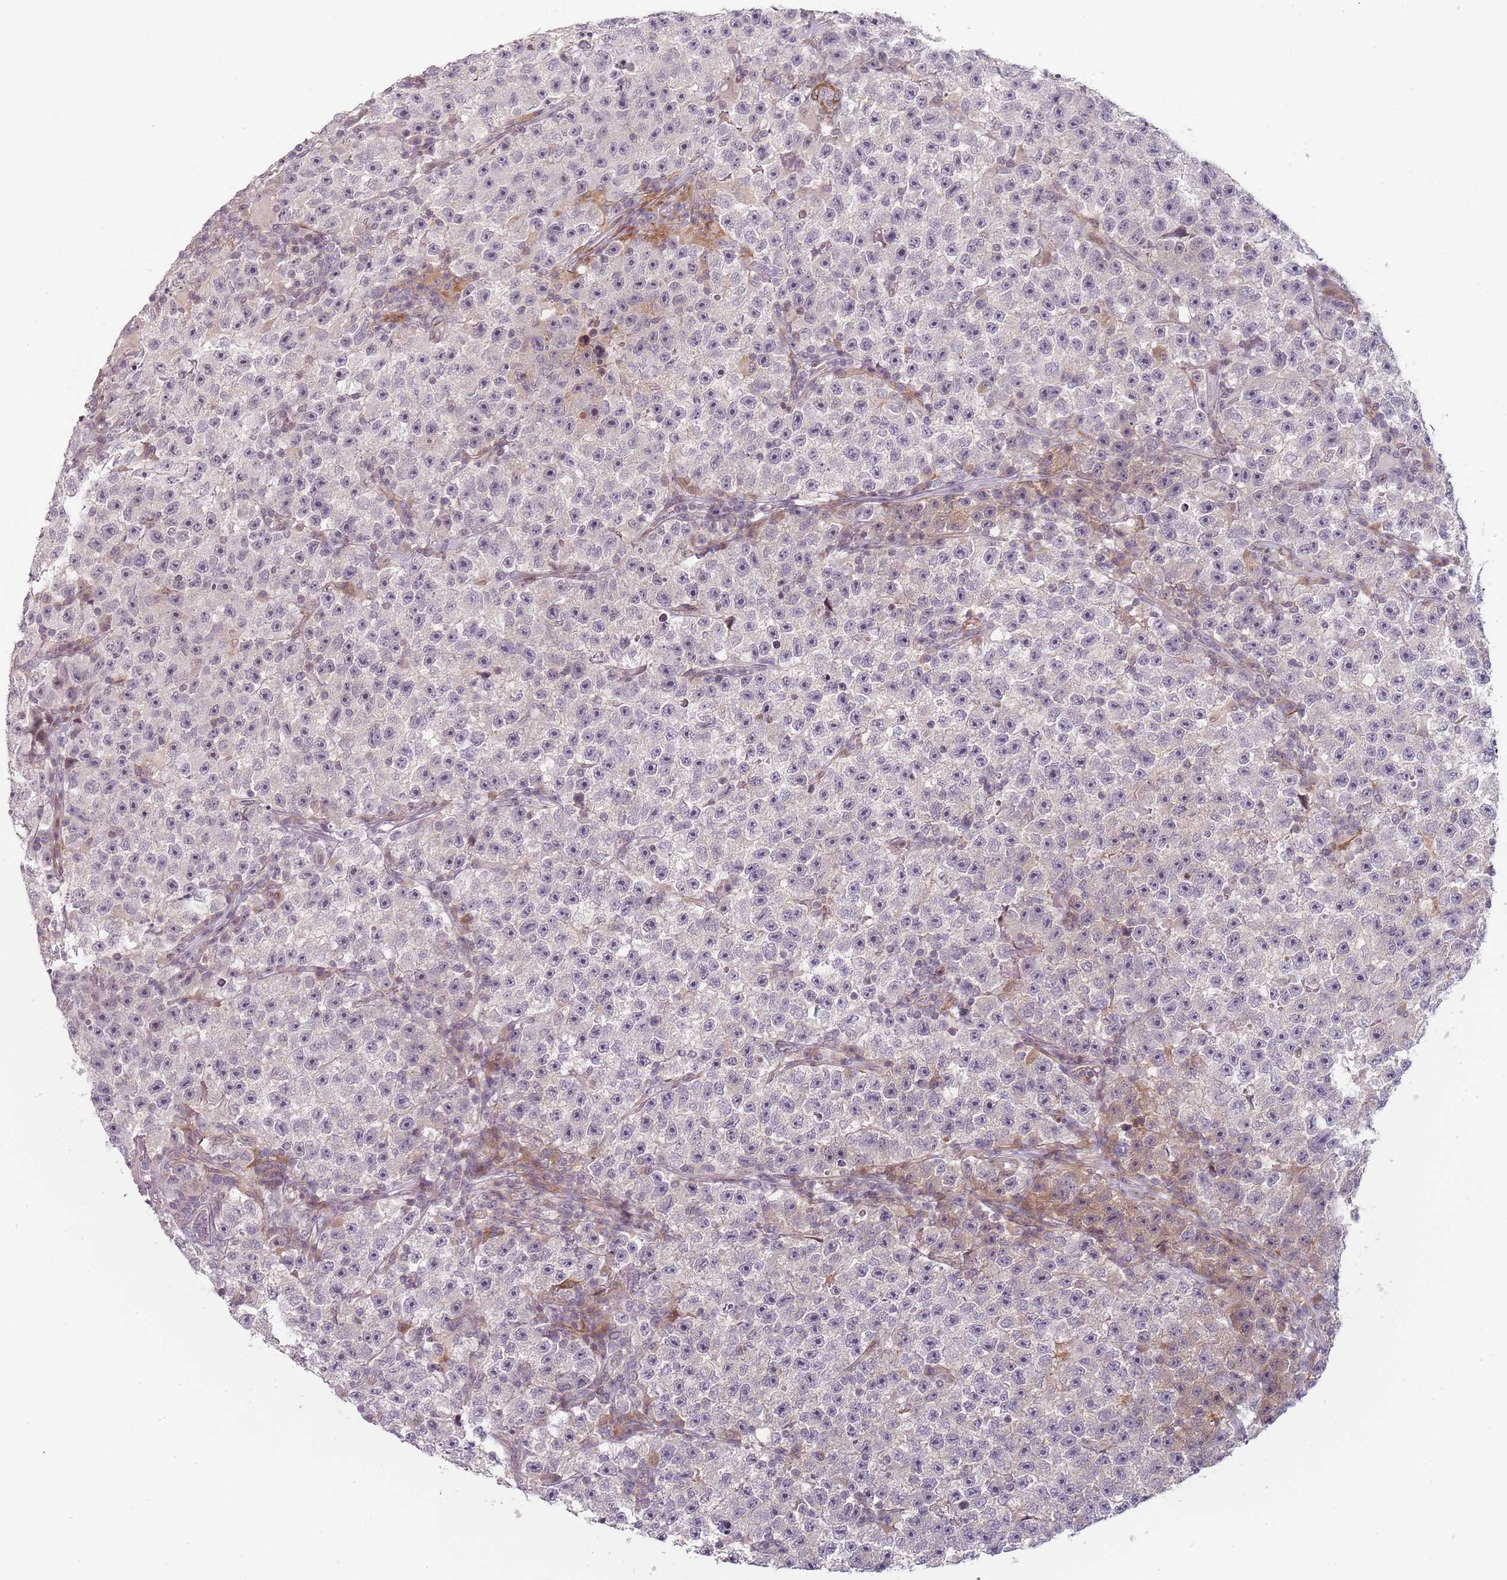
{"staining": {"intensity": "negative", "quantity": "none", "location": "none"}, "tissue": "testis cancer", "cell_type": "Tumor cells", "image_type": "cancer", "snomed": [{"axis": "morphology", "description": "Seminoma, NOS"}, {"axis": "topography", "description": "Testis"}], "caption": "The immunohistochemistry (IHC) image has no significant staining in tumor cells of testis cancer tissue.", "gene": "RPS6KA2", "patient": {"sex": "male", "age": 22}}